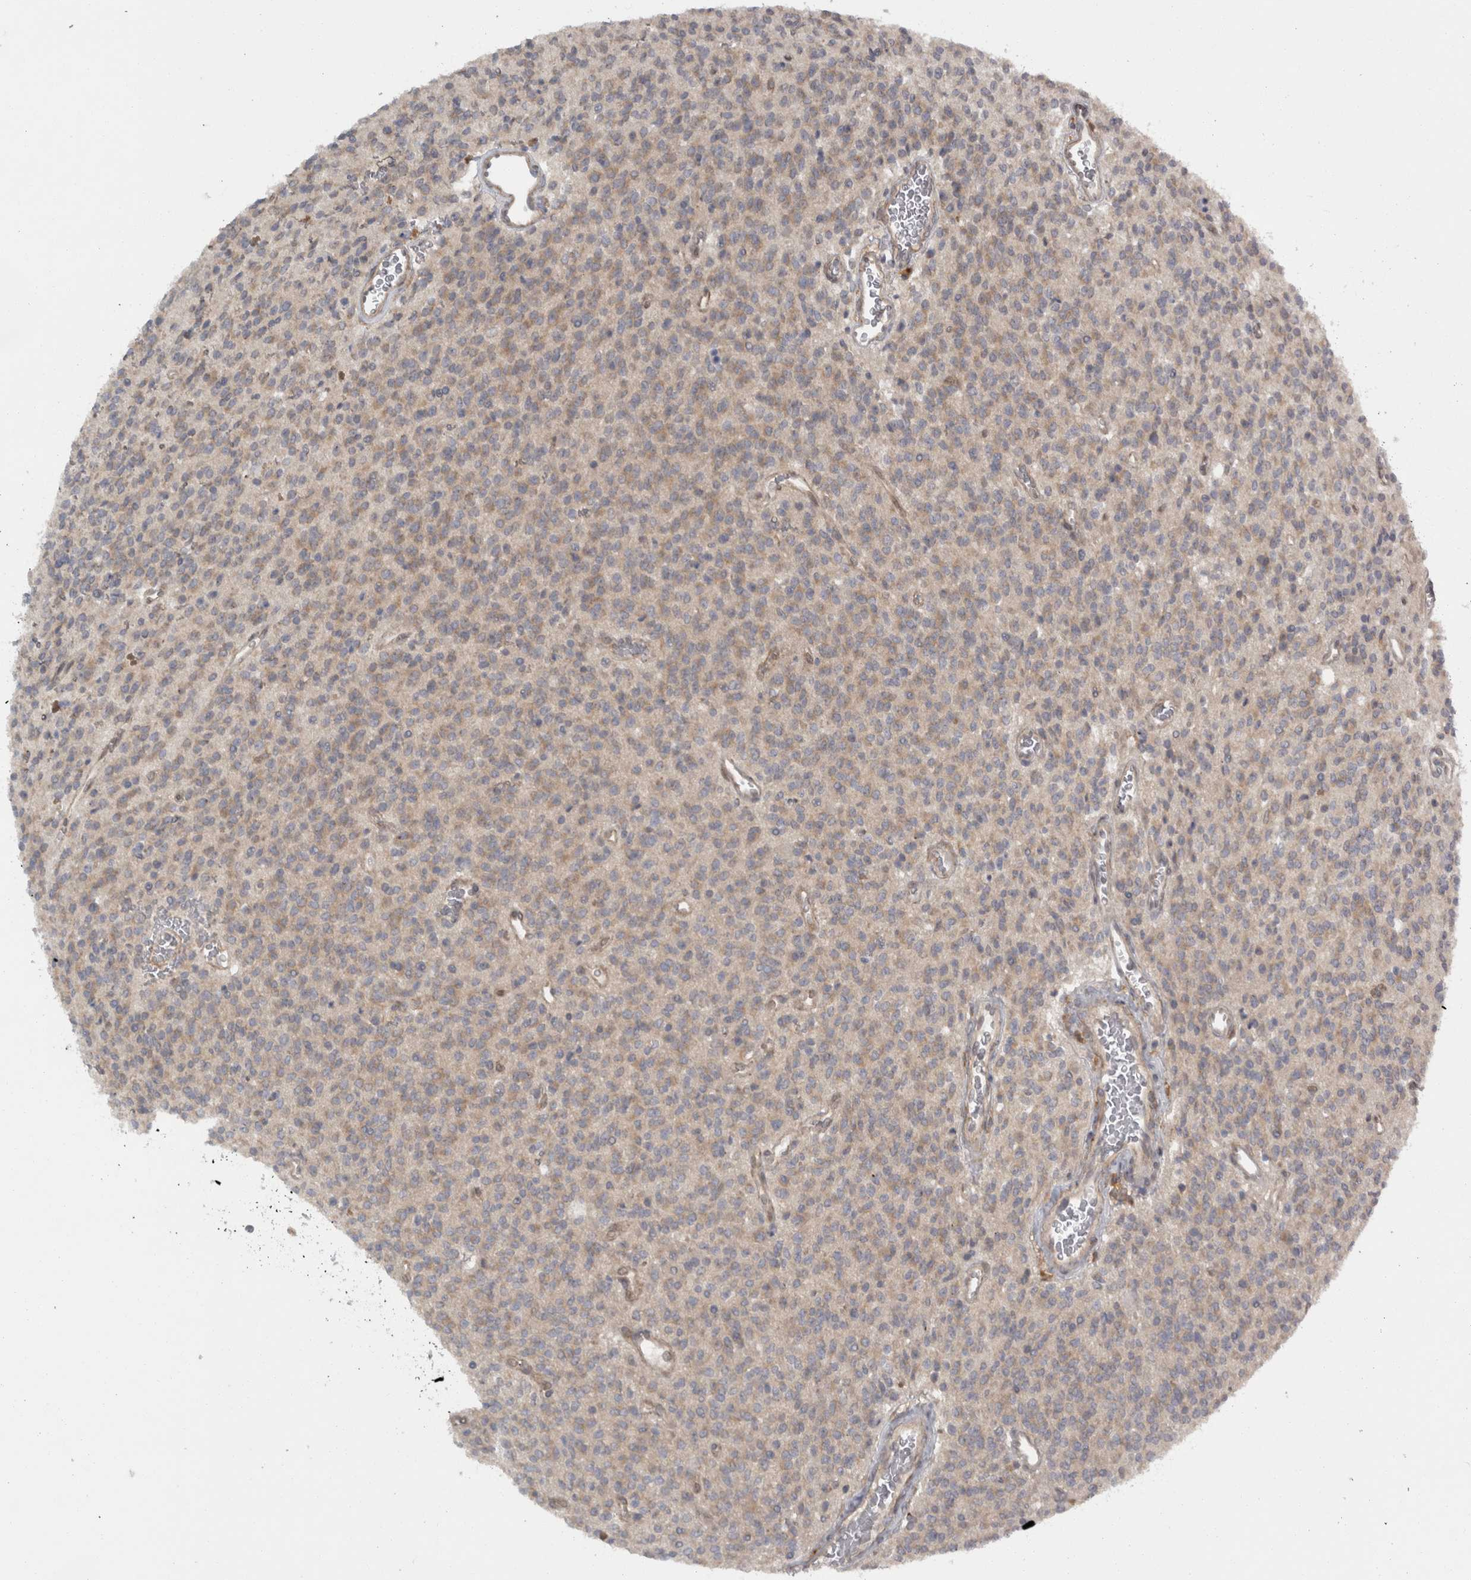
{"staining": {"intensity": "weak", "quantity": "25%-75%", "location": "cytoplasmic/membranous"}, "tissue": "glioma", "cell_type": "Tumor cells", "image_type": "cancer", "snomed": [{"axis": "morphology", "description": "Glioma, malignant, High grade"}, {"axis": "topography", "description": "Brain"}], "caption": "This is a histology image of IHC staining of malignant high-grade glioma, which shows weak positivity in the cytoplasmic/membranous of tumor cells.", "gene": "SLCO5A1", "patient": {"sex": "male", "age": 34}}